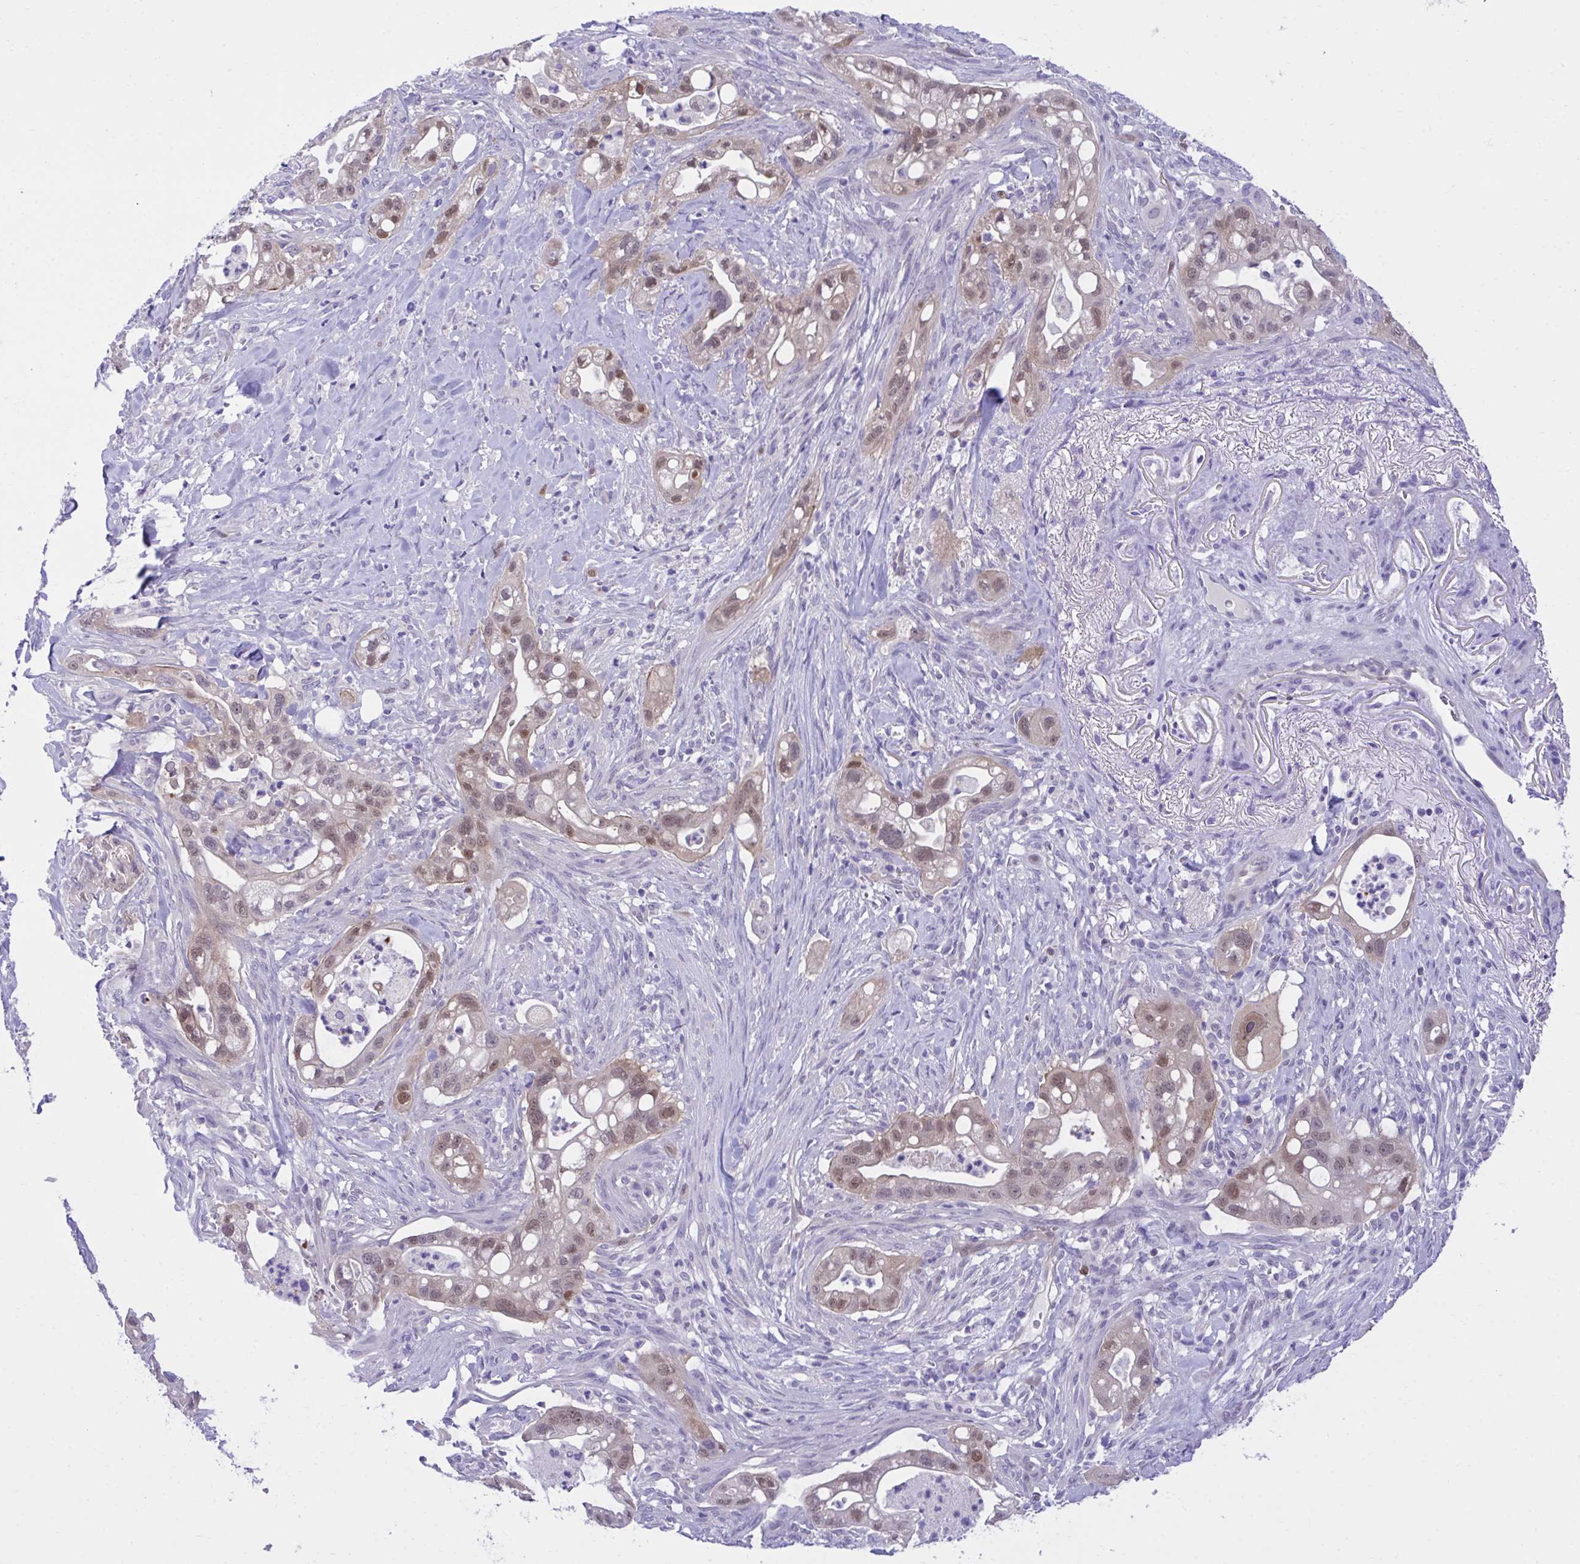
{"staining": {"intensity": "moderate", "quantity": ">75%", "location": "nuclear"}, "tissue": "pancreatic cancer", "cell_type": "Tumor cells", "image_type": "cancer", "snomed": [{"axis": "morphology", "description": "Adenocarcinoma, NOS"}, {"axis": "topography", "description": "Pancreas"}], "caption": "Tumor cells demonstrate medium levels of moderate nuclear staining in about >75% of cells in pancreatic adenocarcinoma. (brown staining indicates protein expression, while blue staining denotes nuclei).", "gene": "PGM2L1", "patient": {"sex": "male", "age": 44}}